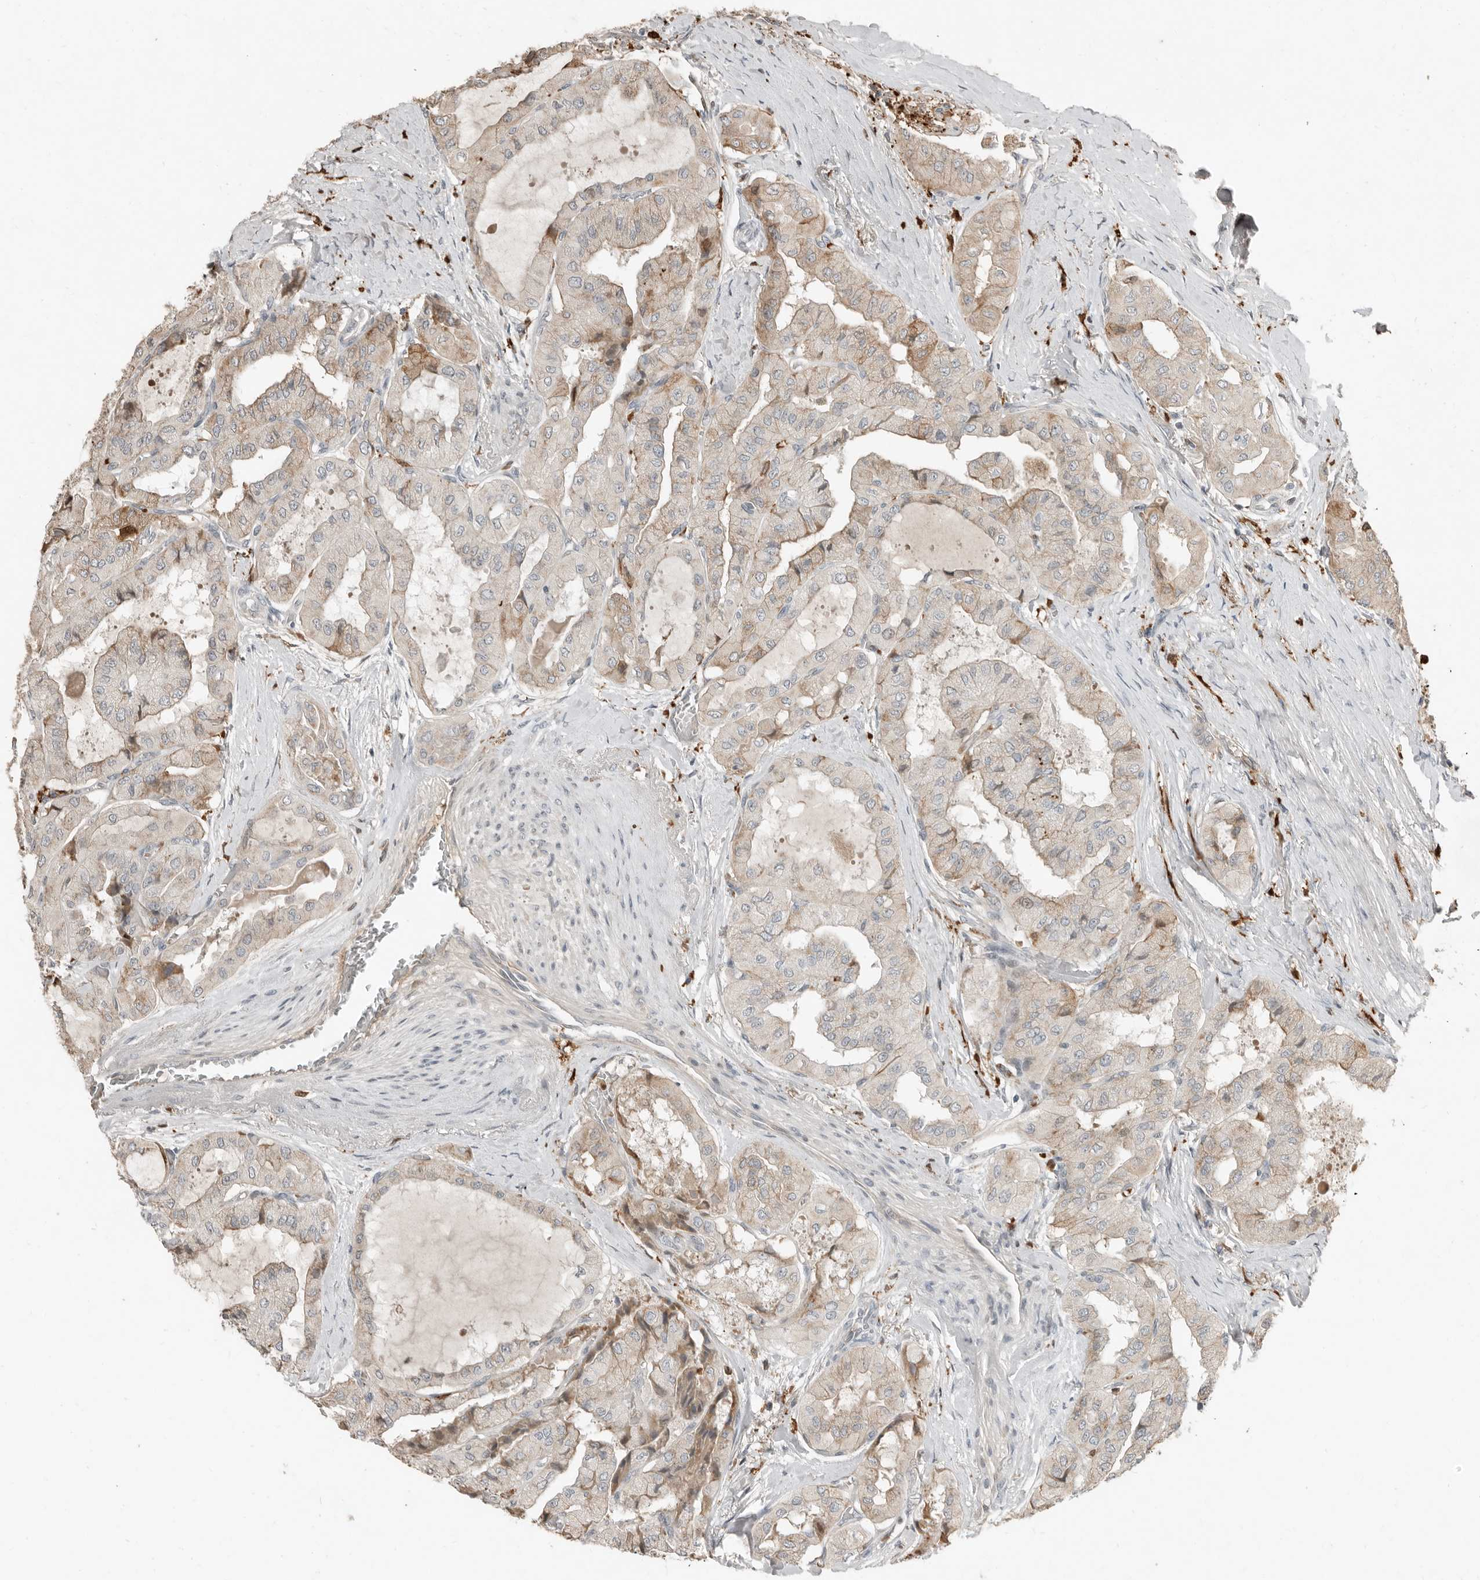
{"staining": {"intensity": "weak", "quantity": "25%-75%", "location": "cytoplasmic/membranous"}, "tissue": "thyroid cancer", "cell_type": "Tumor cells", "image_type": "cancer", "snomed": [{"axis": "morphology", "description": "Papillary adenocarcinoma, NOS"}, {"axis": "topography", "description": "Thyroid gland"}], "caption": "This histopathology image displays immunohistochemistry (IHC) staining of papillary adenocarcinoma (thyroid), with low weak cytoplasmic/membranous expression in about 25%-75% of tumor cells.", "gene": "KLHL38", "patient": {"sex": "female", "age": 59}}